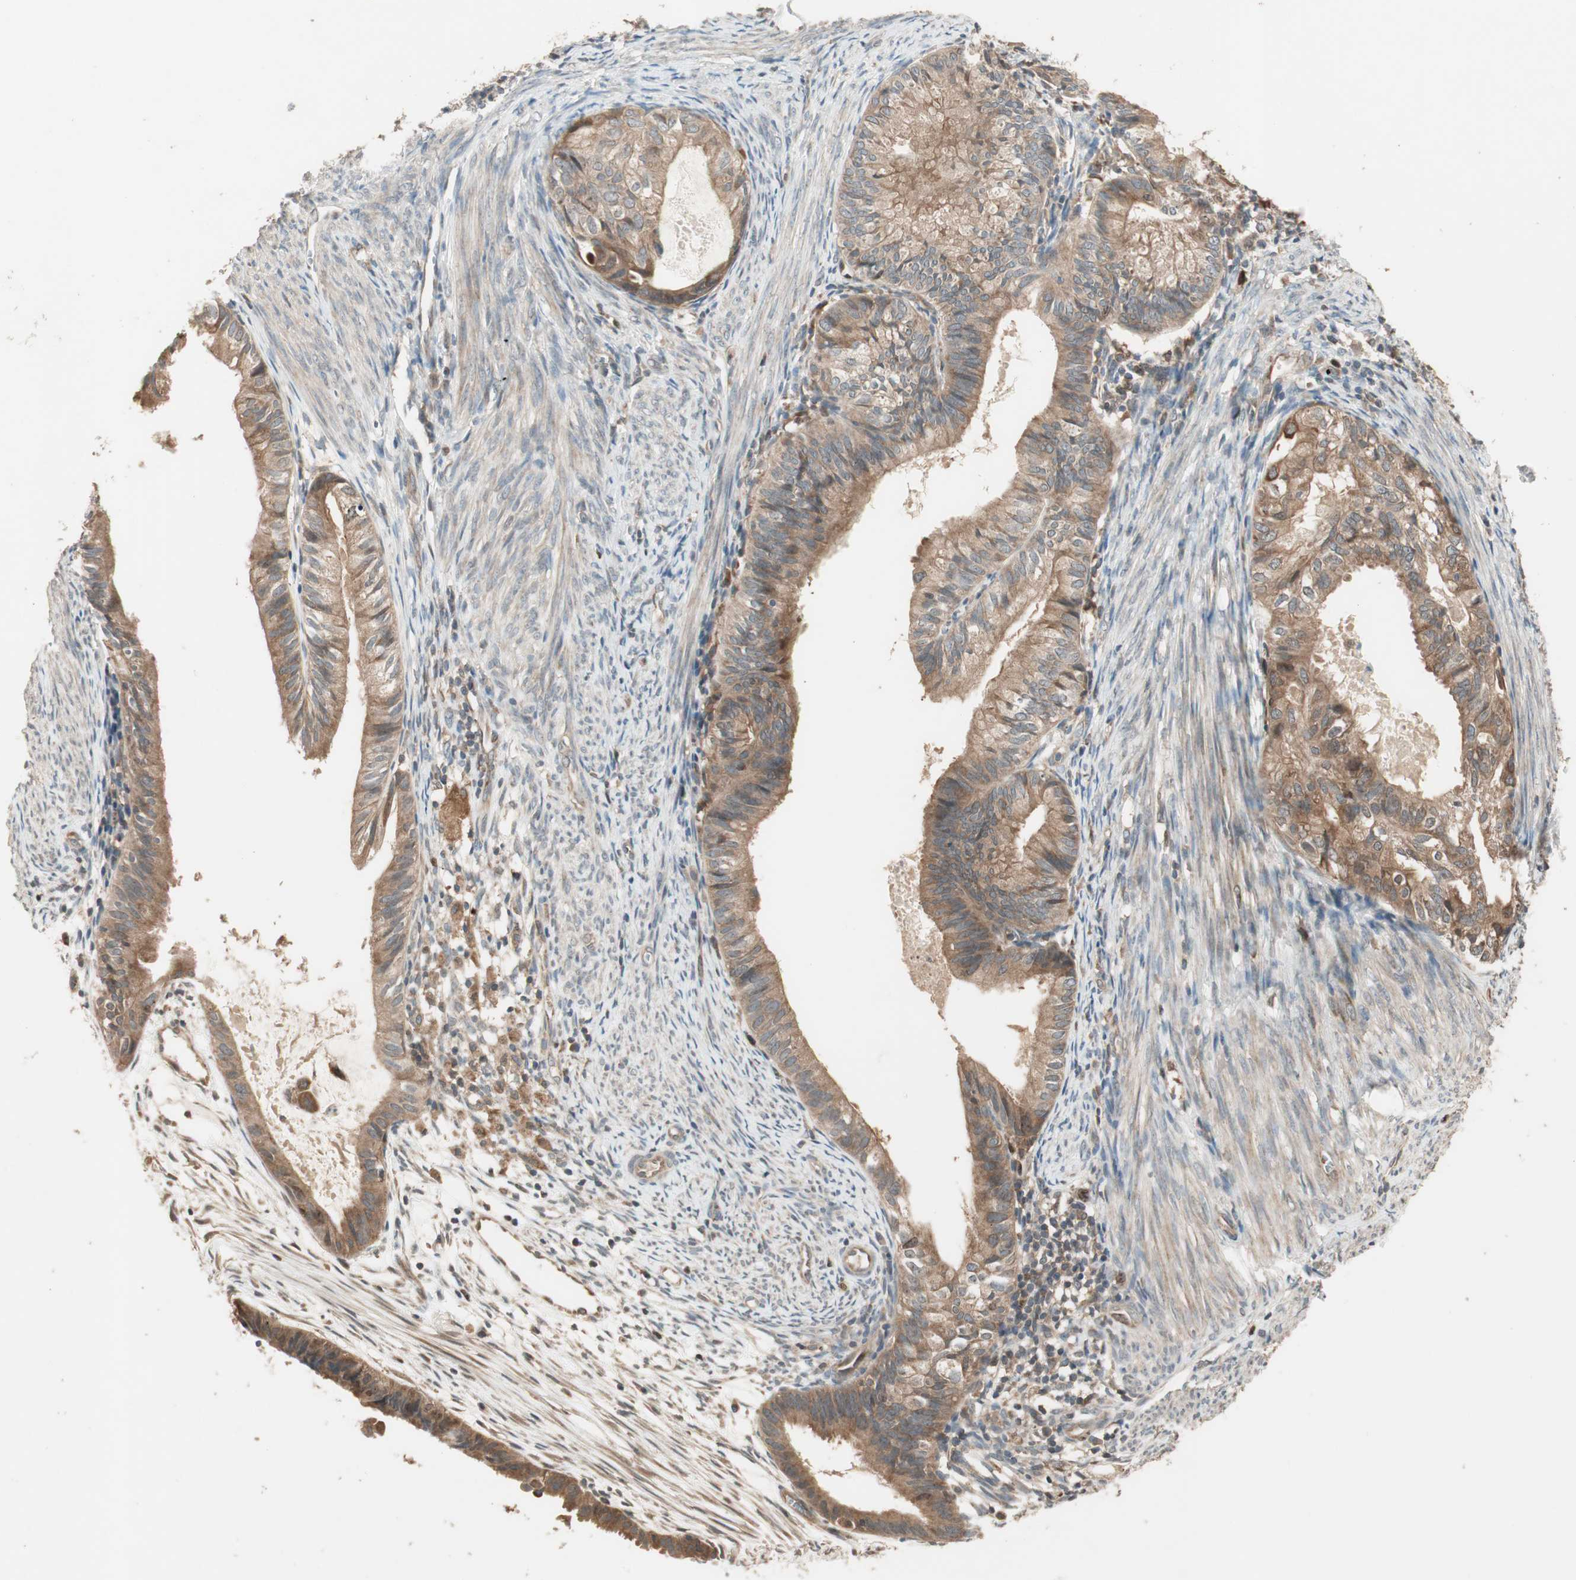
{"staining": {"intensity": "moderate", "quantity": ">75%", "location": "cytoplasmic/membranous"}, "tissue": "cervical cancer", "cell_type": "Tumor cells", "image_type": "cancer", "snomed": [{"axis": "morphology", "description": "Normal tissue, NOS"}, {"axis": "morphology", "description": "Adenocarcinoma, NOS"}, {"axis": "topography", "description": "Cervix"}, {"axis": "topography", "description": "Endometrium"}], "caption": "Protein expression analysis of human cervical cancer (adenocarcinoma) reveals moderate cytoplasmic/membranous expression in approximately >75% of tumor cells.", "gene": "ATP6AP2", "patient": {"sex": "female", "age": 86}}